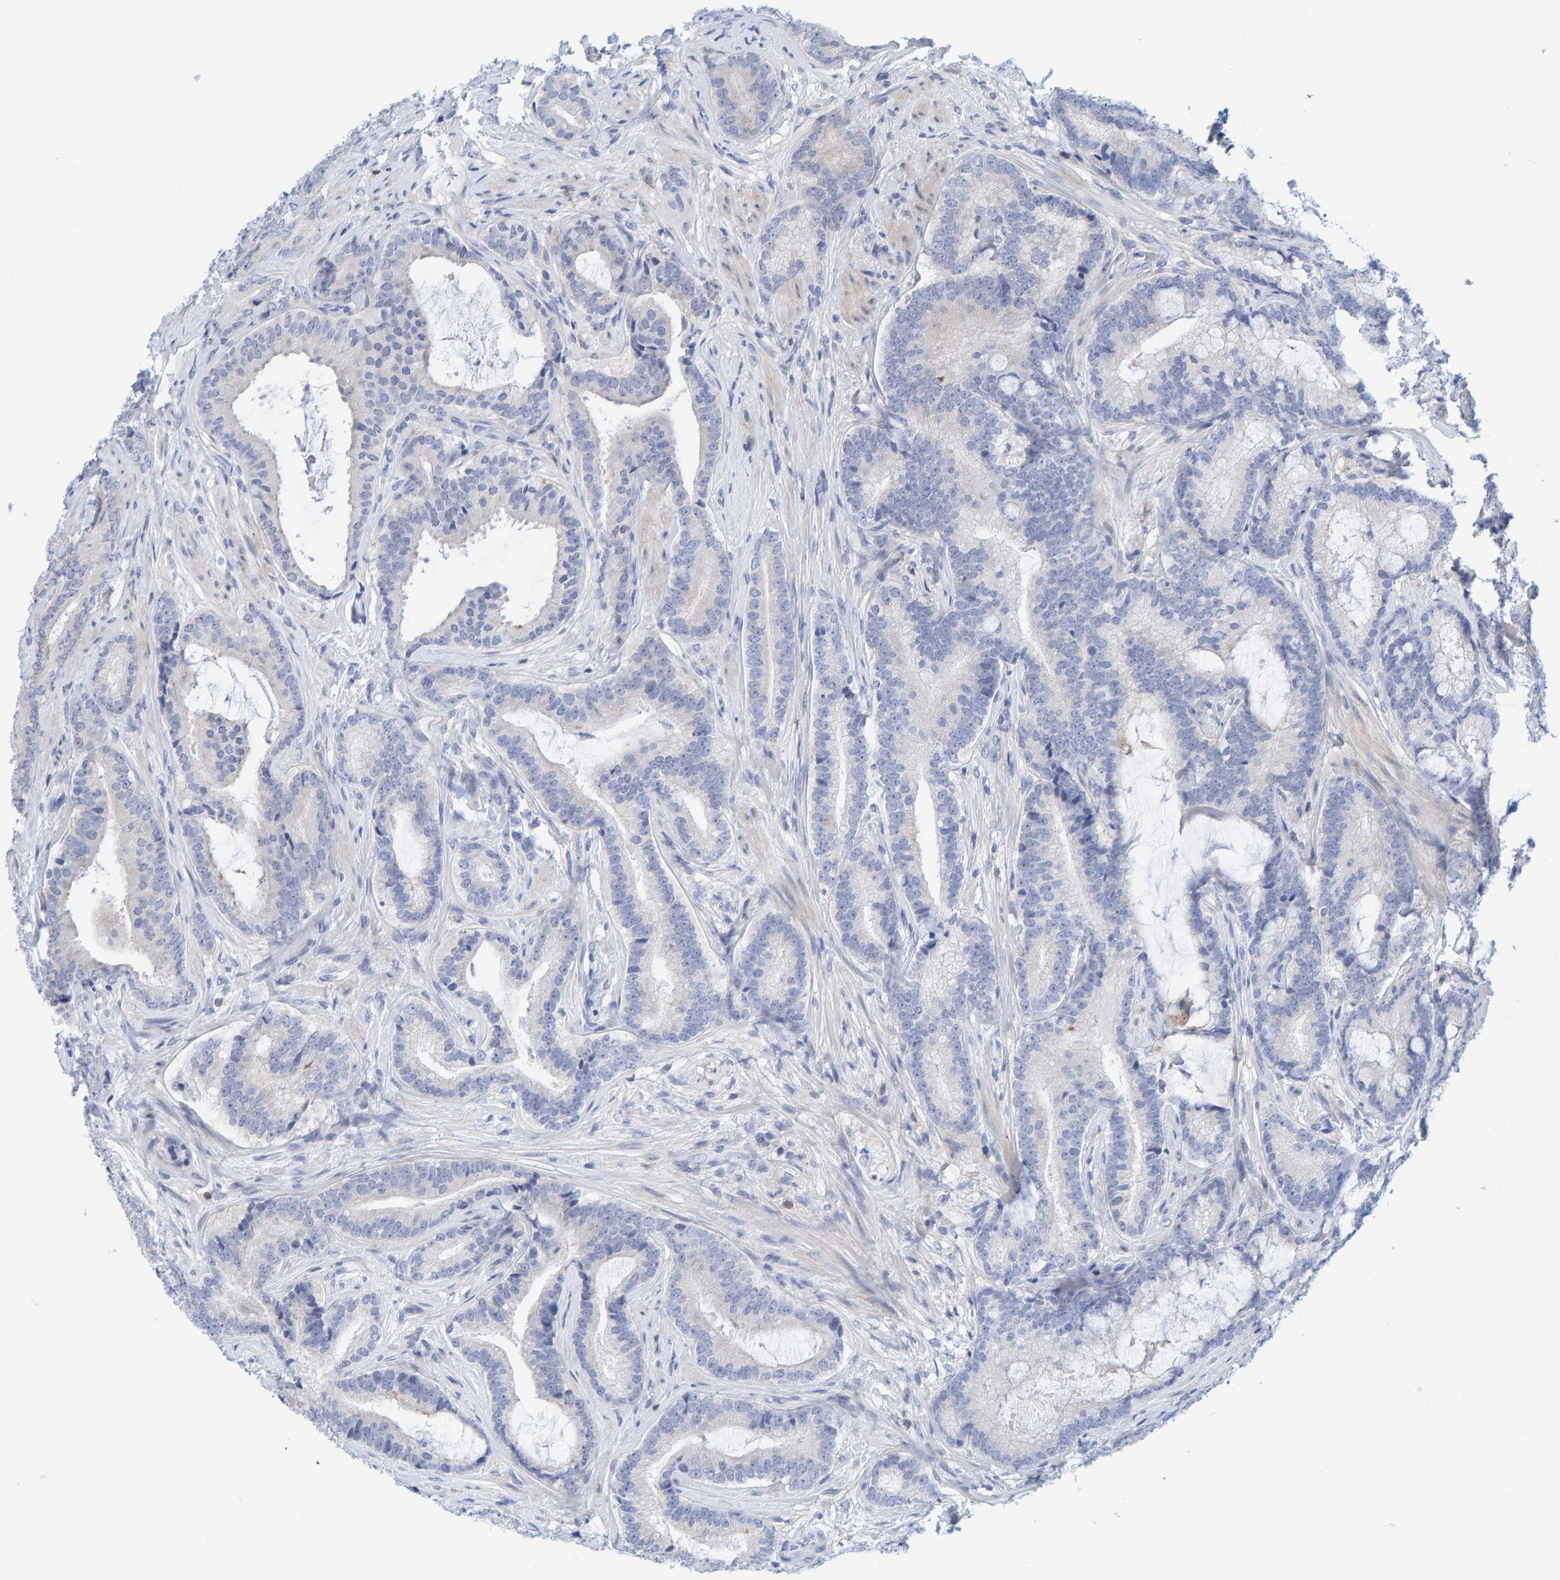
{"staining": {"intensity": "negative", "quantity": "none", "location": "none"}, "tissue": "prostate cancer", "cell_type": "Tumor cells", "image_type": "cancer", "snomed": [{"axis": "morphology", "description": "Adenocarcinoma, High grade"}, {"axis": "topography", "description": "Prostate"}], "caption": "Immunohistochemical staining of human prostate adenocarcinoma (high-grade) shows no significant positivity in tumor cells.", "gene": "KLHL11", "patient": {"sex": "male", "age": 55}}